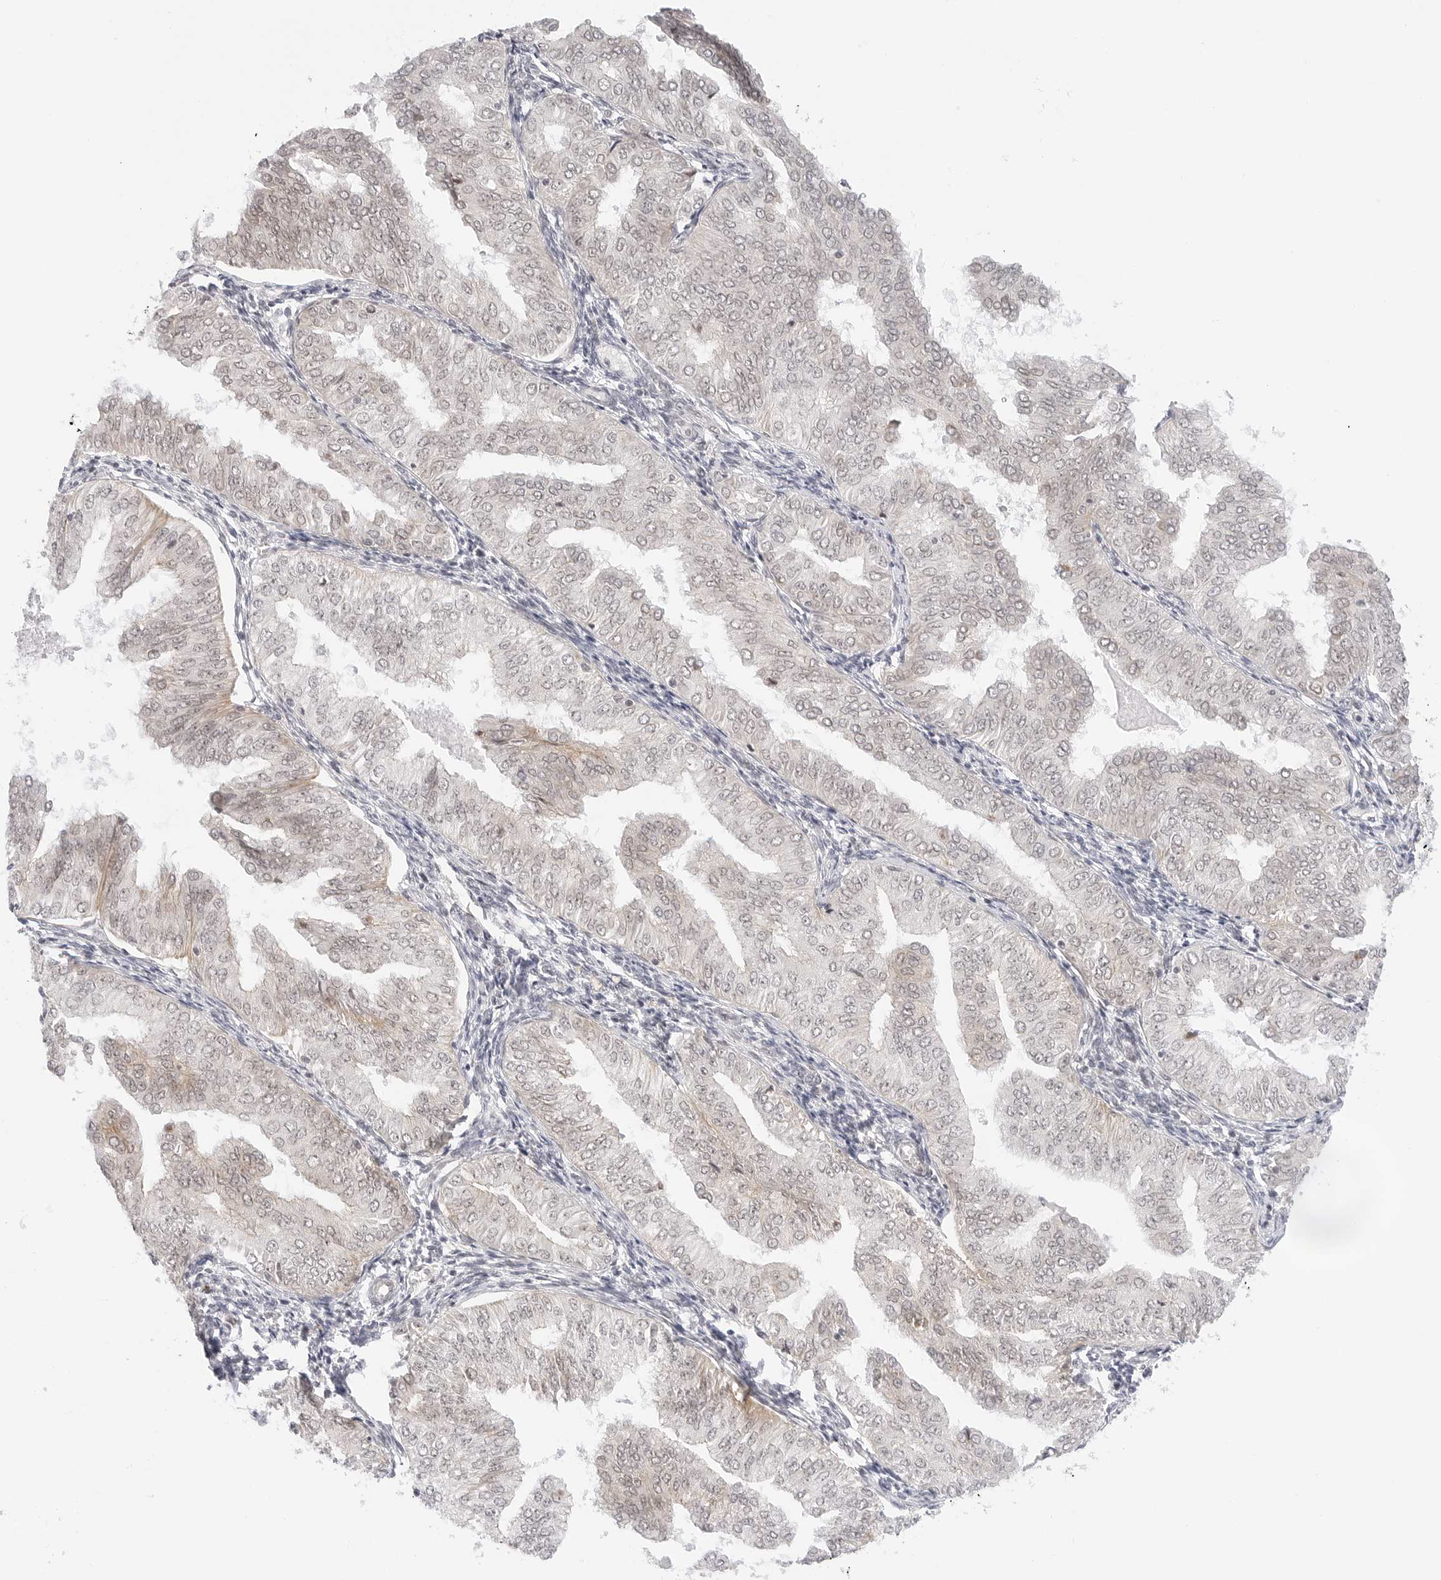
{"staining": {"intensity": "weak", "quantity": "25%-75%", "location": "nuclear"}, "tissue": "endometrial cancer", "cell_type": "Tumor cells", "image_type": "cancer", "snomed": [{"axis": "morphology", "description": "Normal tissue, NOS"}, {"axis": "morphology", "description": "Adenocarcinoma, NOS"}, {"axis": "topography", "description": "Endometrium"}], "caption": "Protein expression analysis of endometrial cancer exhibits weak nuclear expression in about 25%-75% of tumor cells.", "gene": "HIPK3", "patient": {"sex": "female", "age": 53}}